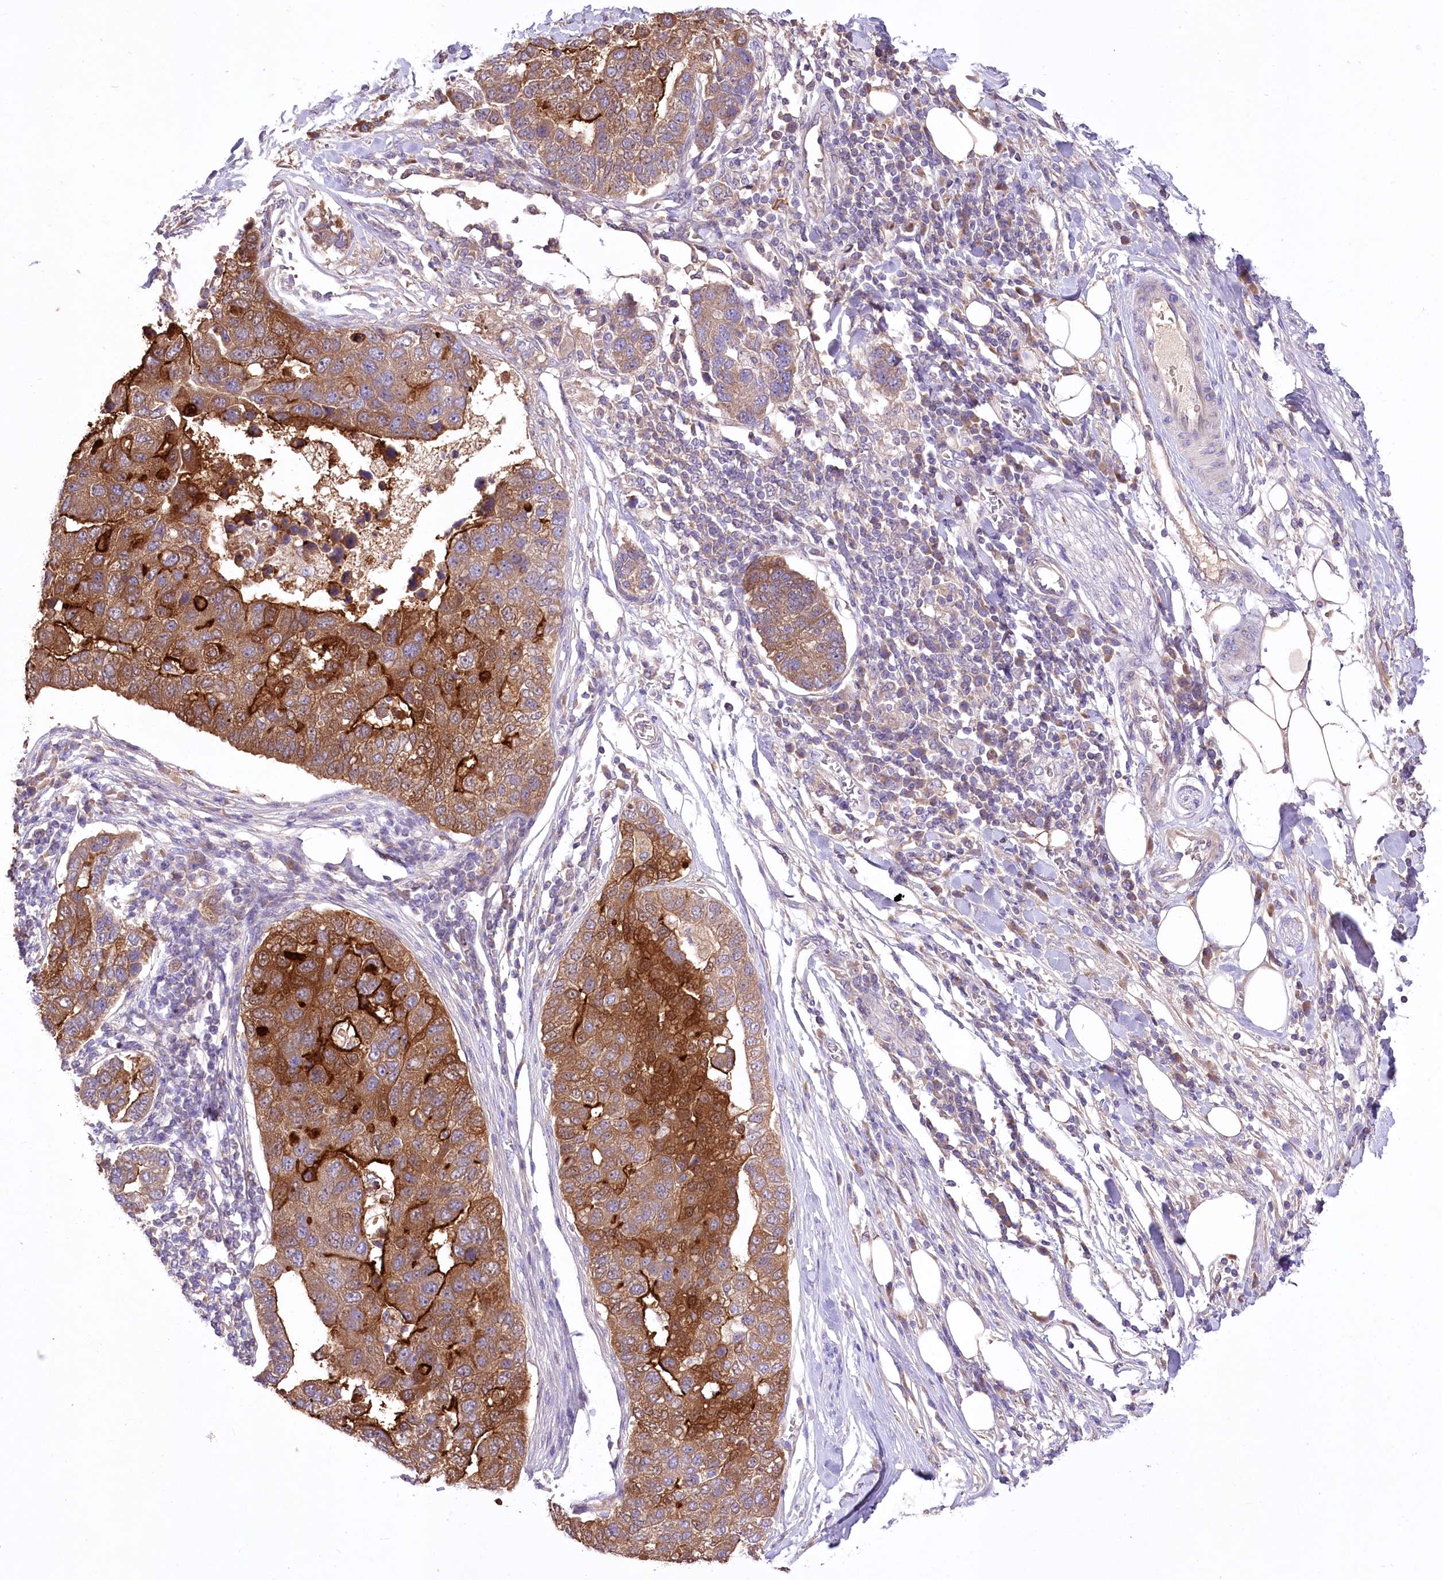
{"staining": {"intensity": "strong", "quantity": "25%-75%", "location": "cytoplasmic/membranous"}, "tissue": "pancreatic cancer", "cell_type": "Tumor cells", "image_type": "cancer", "snomed": [{"axis": "morphology", "description": "Adenocarcinoma, NOS"}, {"axis": "topography", "description": "Pancreas"}], "caption": "There is high levels of strong cytoplasmic/membranous expression in tumor cells of adenocarcinoma (pancreatic), as demonstrated by immunohistochemical staining (brown color).", "gene": "PBLD", "patient": {"sex": "female", "age": 61}}